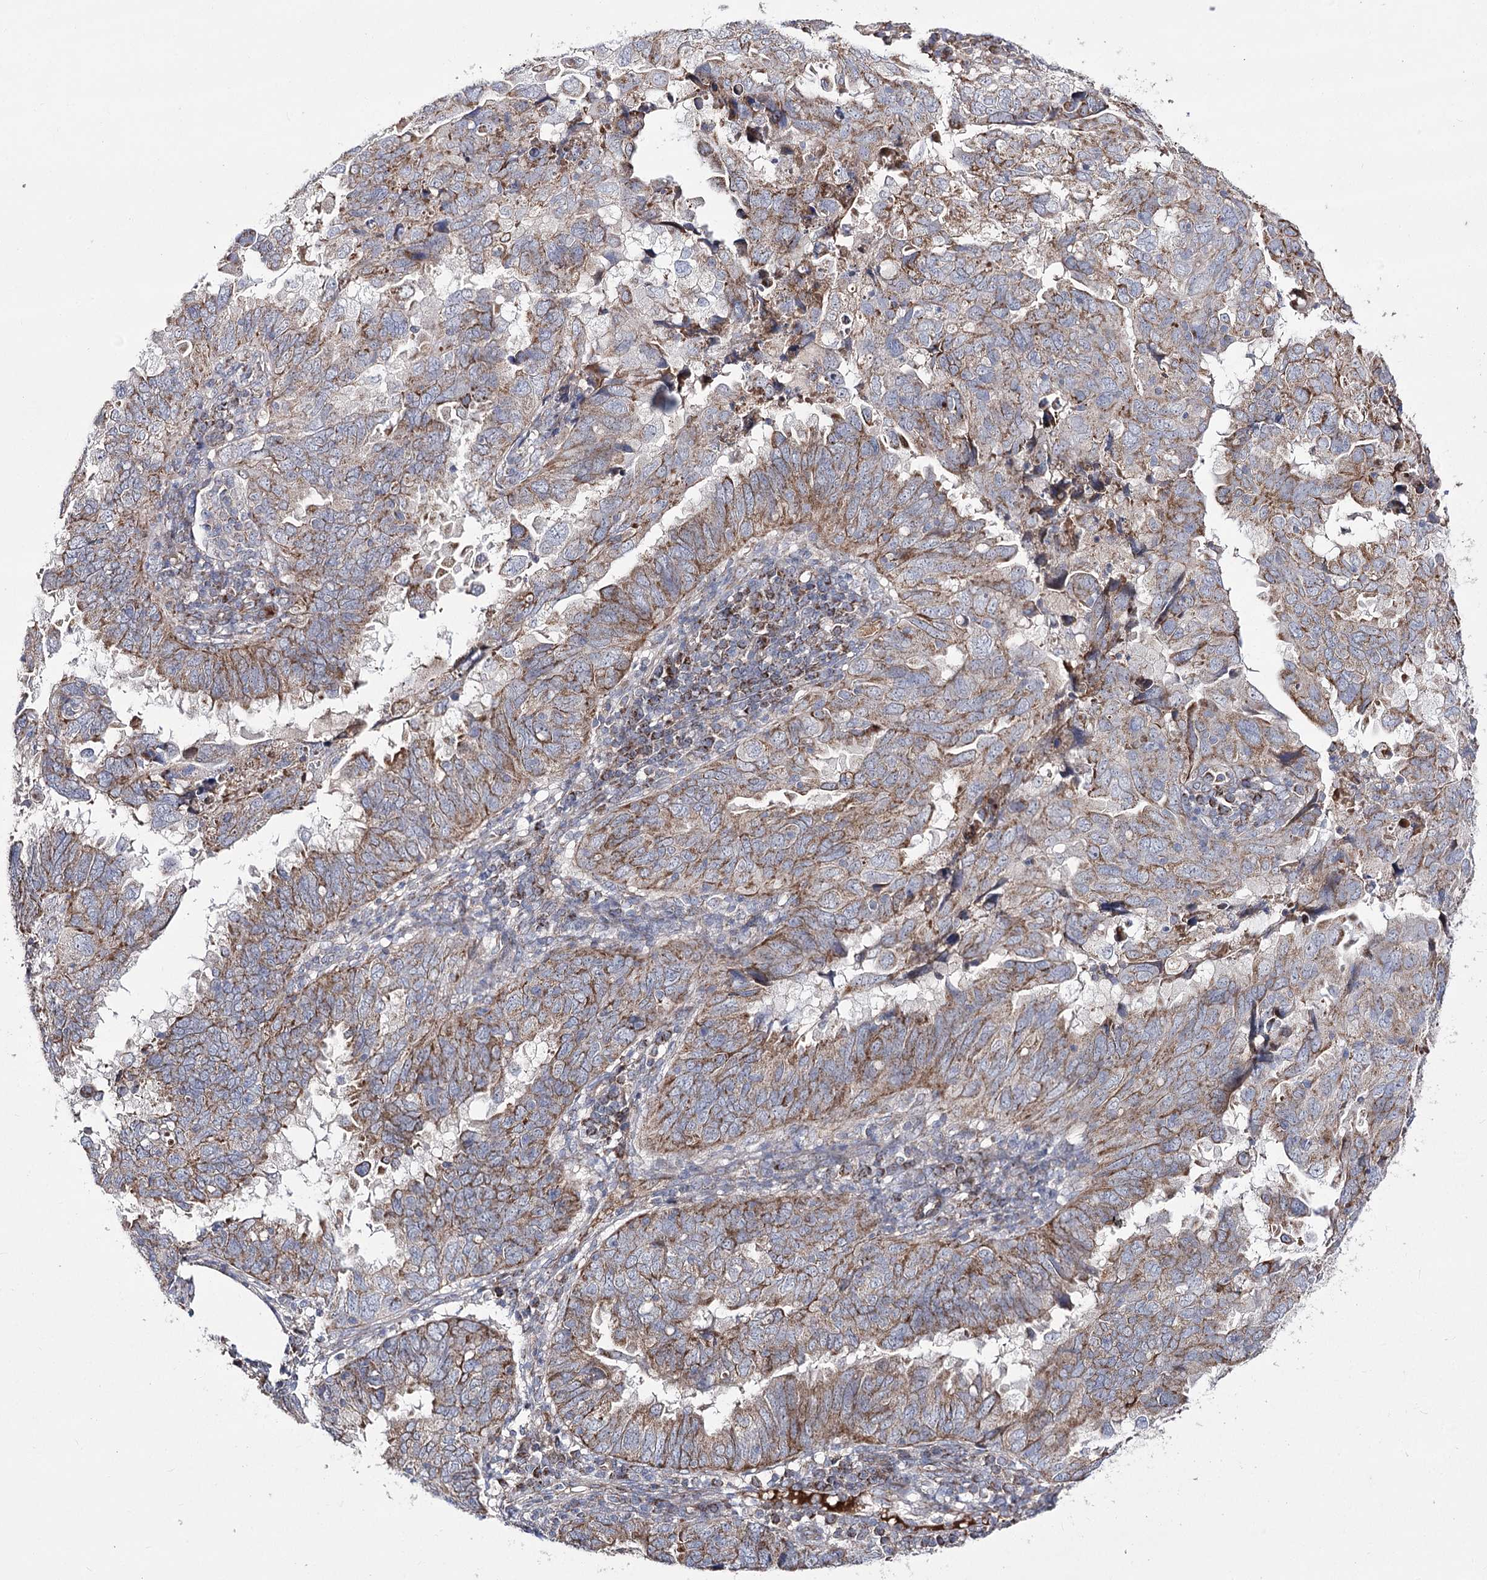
{"staining": {"intensity": "moderate", "quantity": ">75%", "location": "cytoplasmic/membranous"}, "tissue": "endometrial cancer", "cell_type": "Tumor cells", "image_type": "cancer", "snomed": [{"axis": "morphology", "description": "Adenocarcinoma, NOS"}, {"axis": "topography", "description": "Uterus"}], "caption": "An IHC image of tumor tissue is shown. Protein staining in brown highlights moderate cytoplasmic/membranous positivity in endometrial adenocarcinoma within tumor cells.", "gene": "NADK2", "patient": {"sex": "female", "age": 77}}